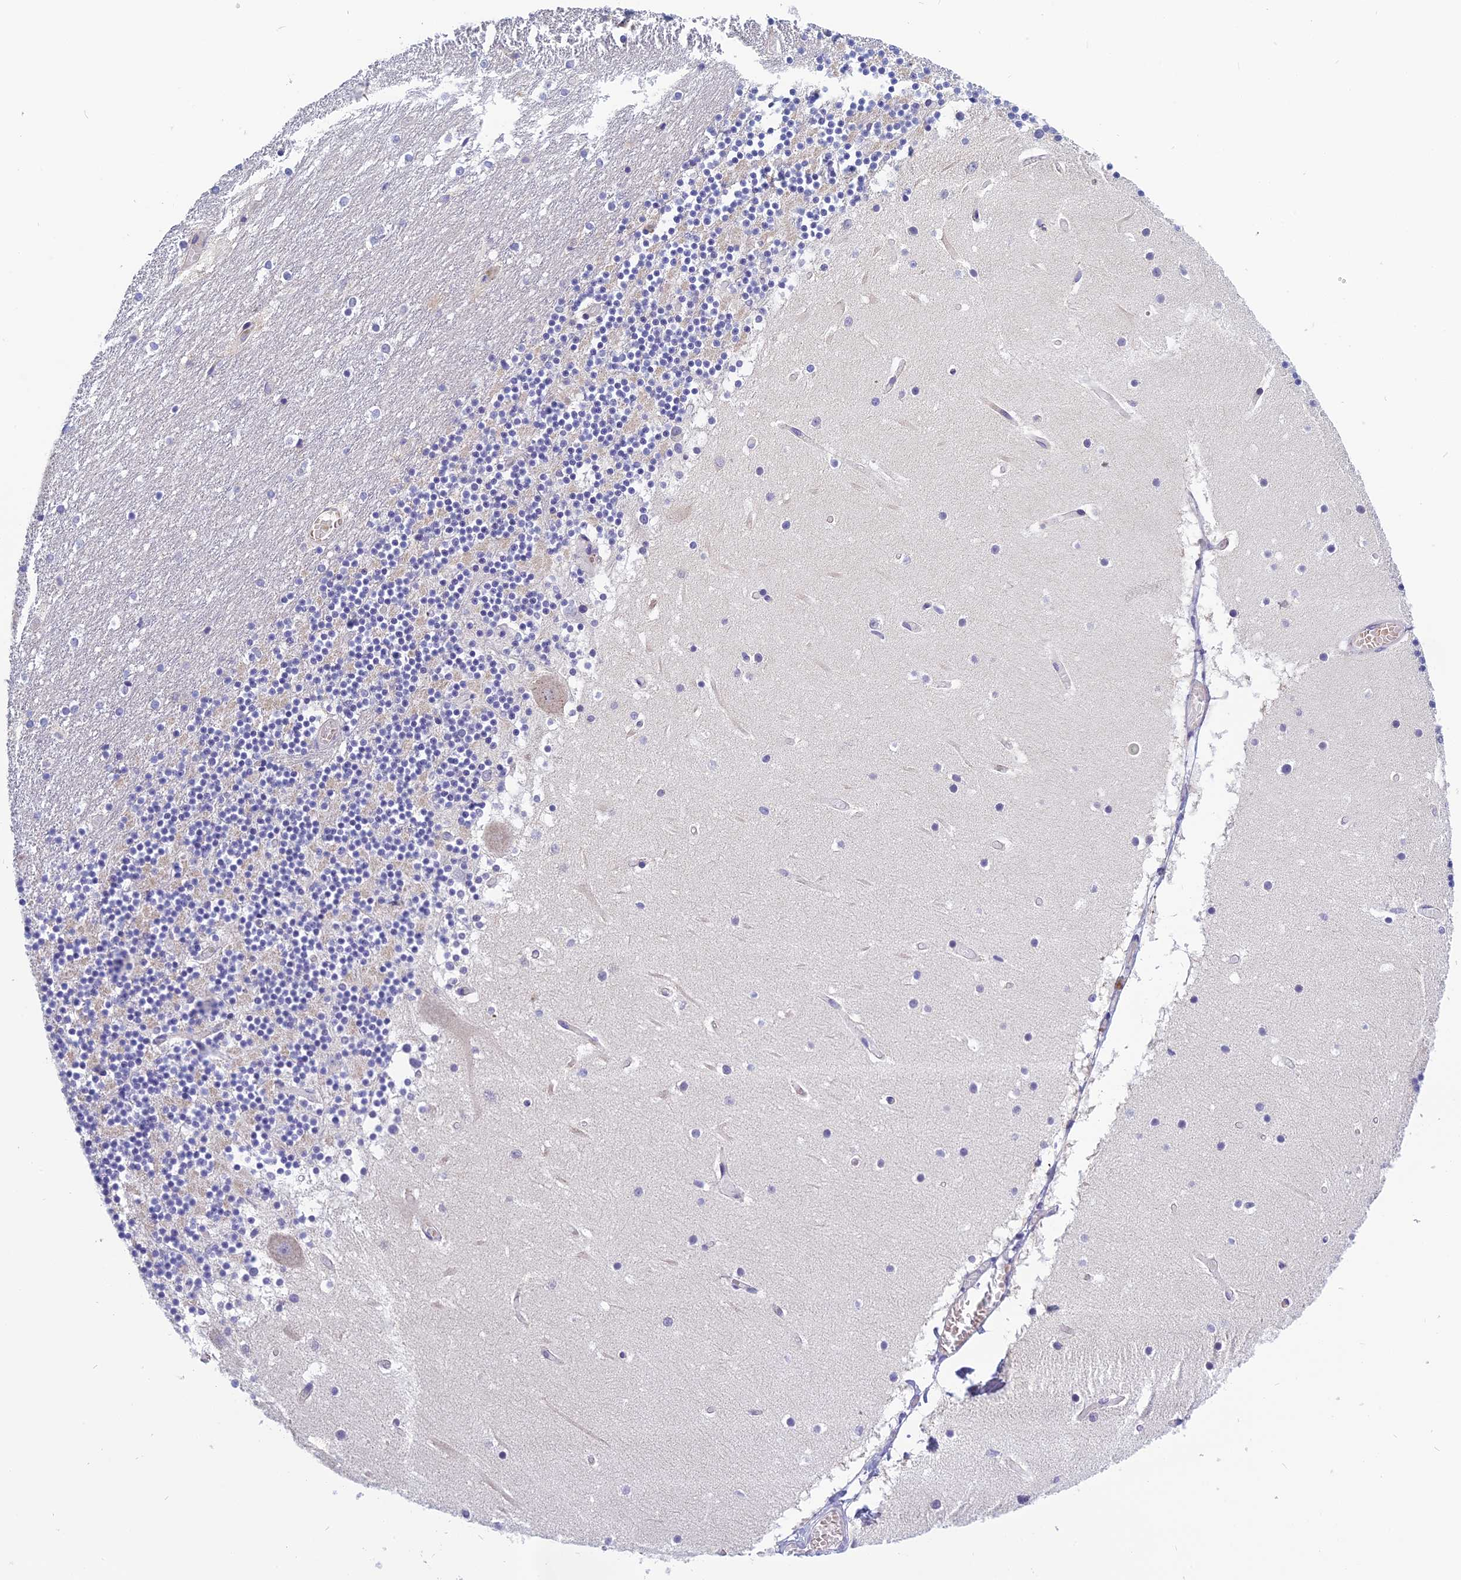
{"staining": {"intensity": "weak", "quantity": "<25%", "location": "cytoplasmic/membranous"}, "tissue": "cerebellum", "cell_type": "Cells in granular layer", "image_type": "normal", "snomed": [{"axis": "morphology", "description": "Normal tissue, NOS"}, {"axis": "topography", "description": "Cerebellum"}], "caption": "A high-resolution micrograph shows immunohistochemistry (IHC) staining of normal cerebellum, which reveals no significant positivity in cells in granular layer. Brightfield microscopy of immunohistochemistry stained with DAB (brown) and hematoxylin (blue), captured at high magnification.", "gene": "RBM41", "patient": {"sex": "female", "age": 28}}